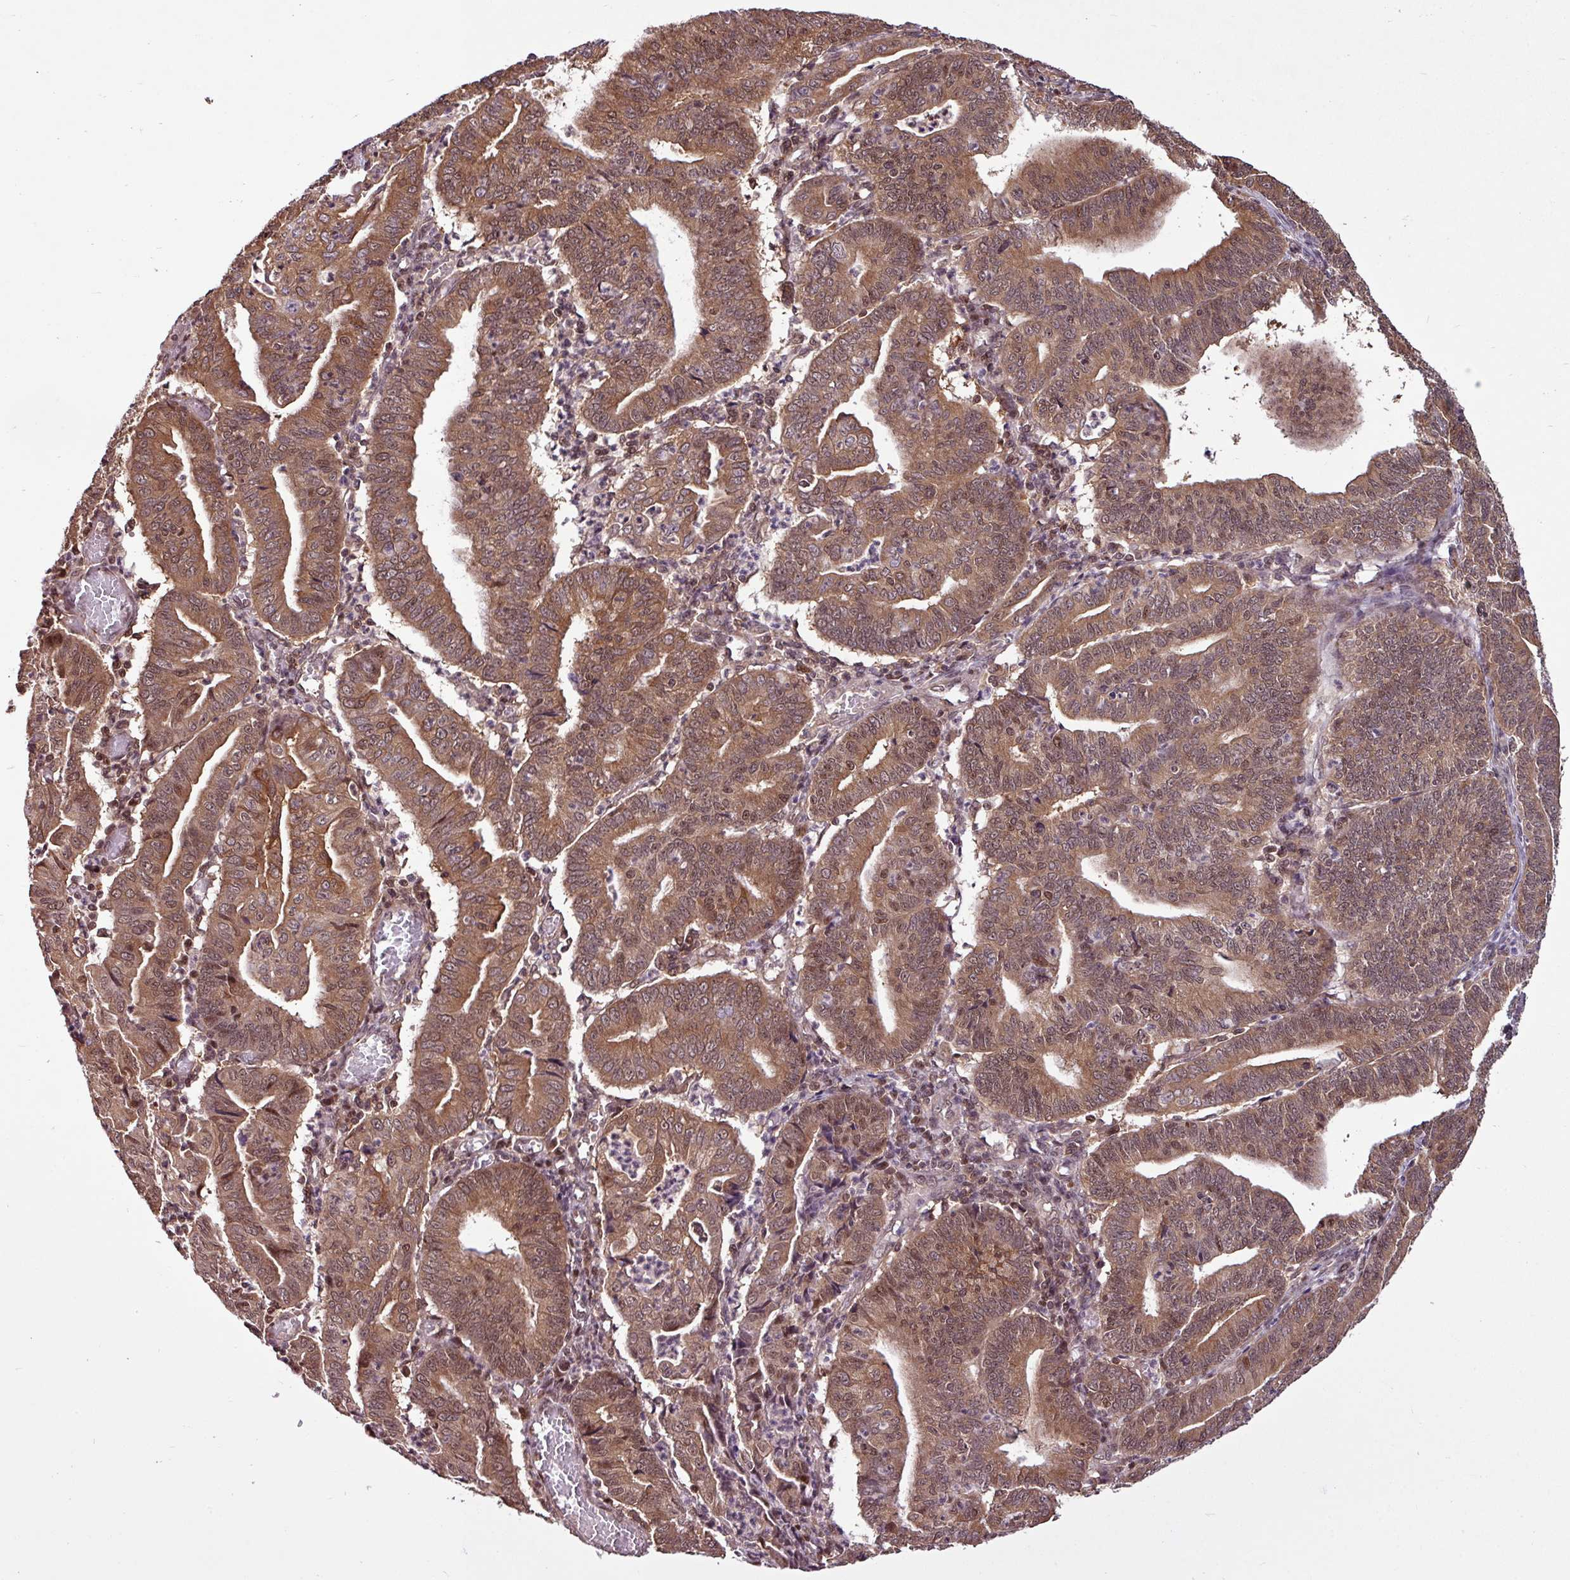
{"staining": {"intensity": "moderate", "quantity": ">75%", "location": "cytoplasmic/membranous,nuclear"}, "tissue": "endometrial cancer", "cell_type": "Tumor cells", "image_type": "cancer", "snomed": [{"axis": "morphology", "description": "Adenocarcinoma, NOS"}, {"axis": "topography", "description": "Endometrium"}], "caption": "The histopathology image displays staining of endometrial adenocarcinoma, revealing moderate cytoplasmic/membranous and nuclear protein expression (brown color) within tumor cells.", "gene": "ITPKC", "patient": {"sex": "female", "age": 60}}